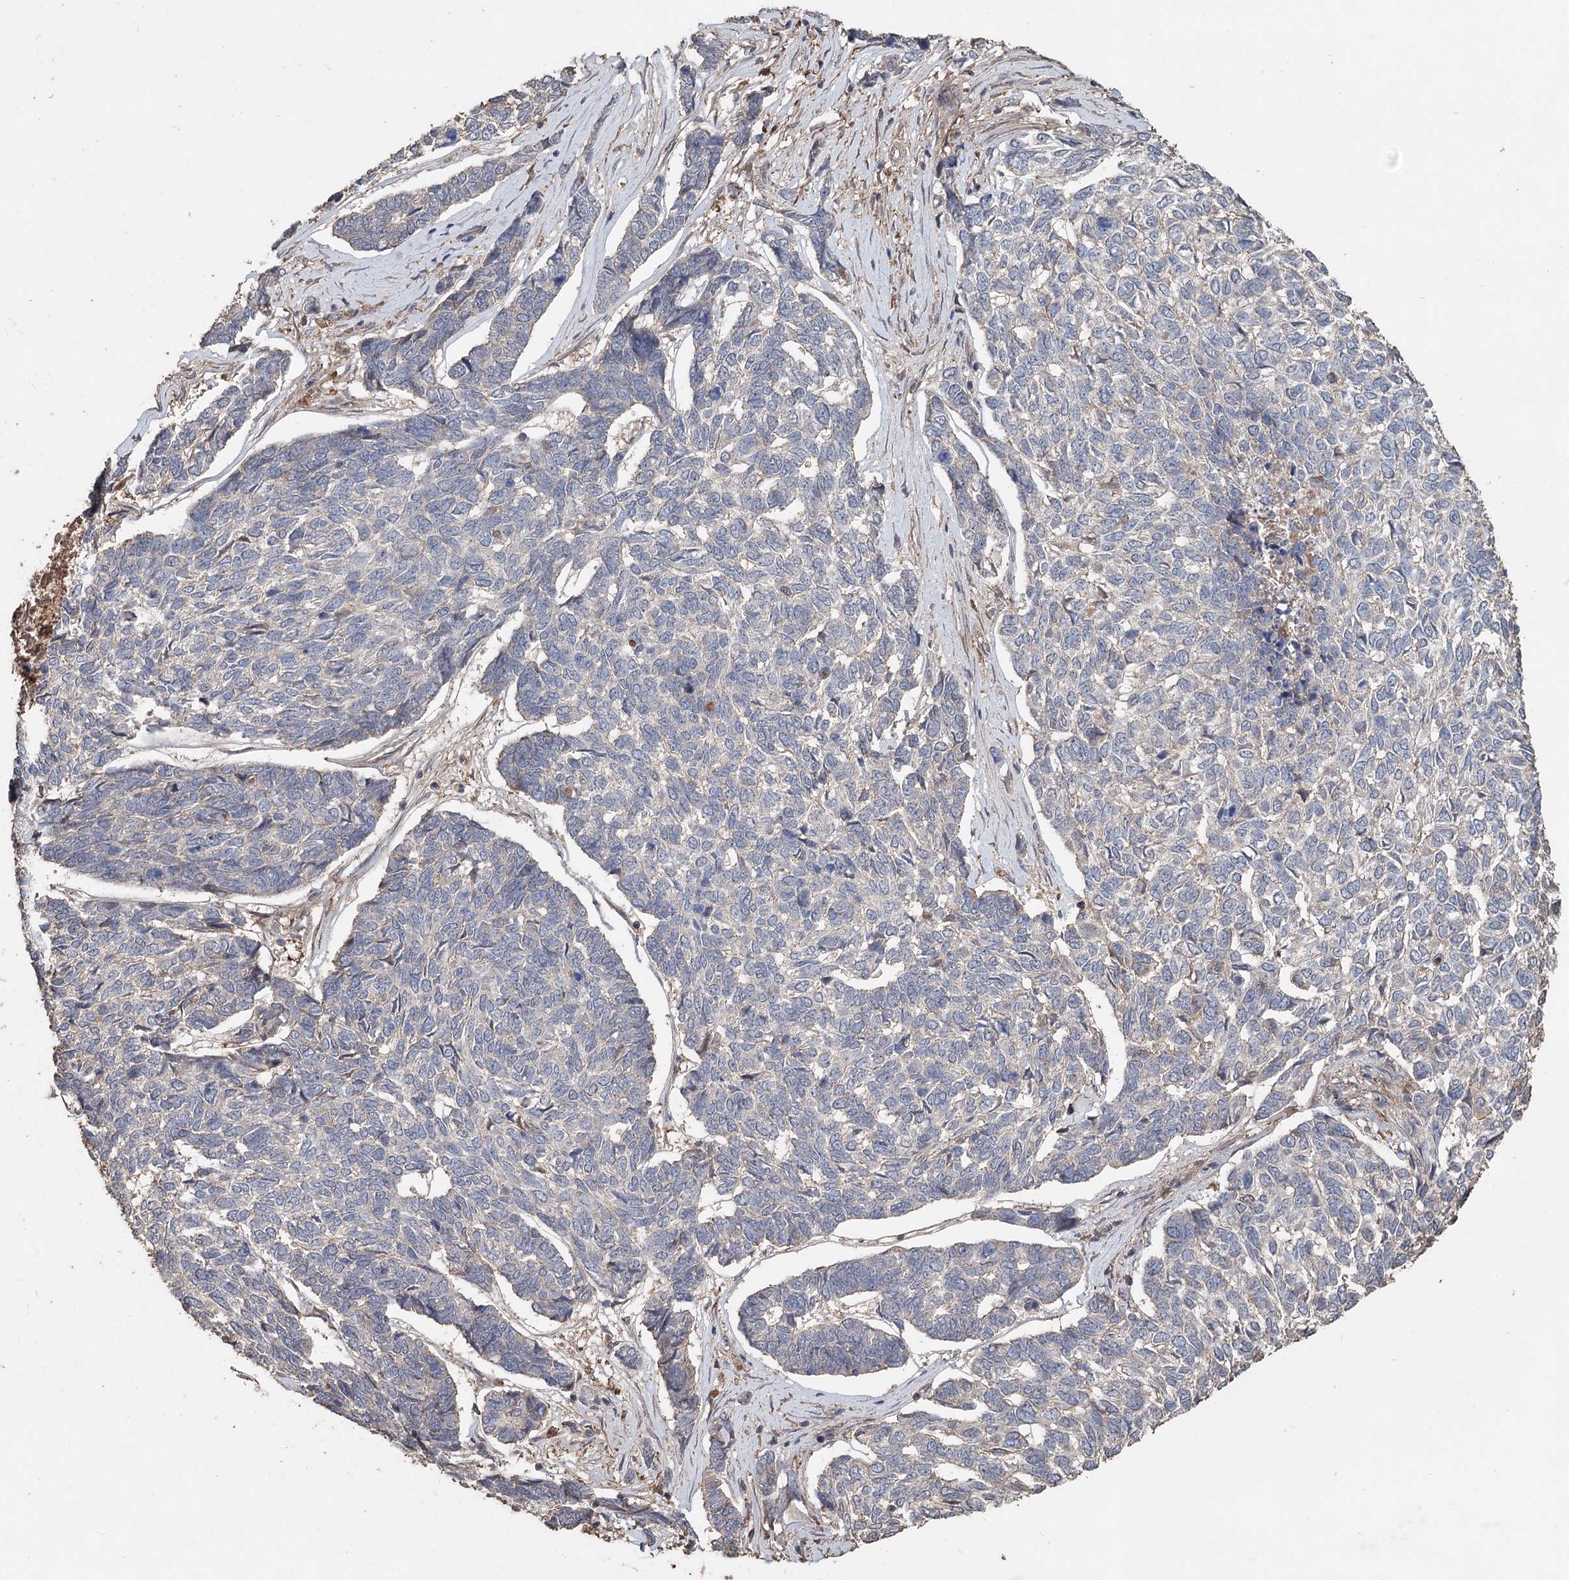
{"staining": {"intensity": "negative", "quantity": "none", "location": "none"}, "tissue": "skin cancer", "cell_type": "Tumor cells", "image_type": "cancer", "snomed": [{"axis": "morphology", "description": "Basal cell carcinoma"}, {"axis": "topography", "description": "Skin"}], "caption": "DAB (3,3'-diaminobenzidine) immunohistochemical staining of skin cancer (basal cell carcinoma) demonstrates no significant expression in tumor cells.", "gene": "FBXO7", "patient": {"sex": "female", "age": 65}}